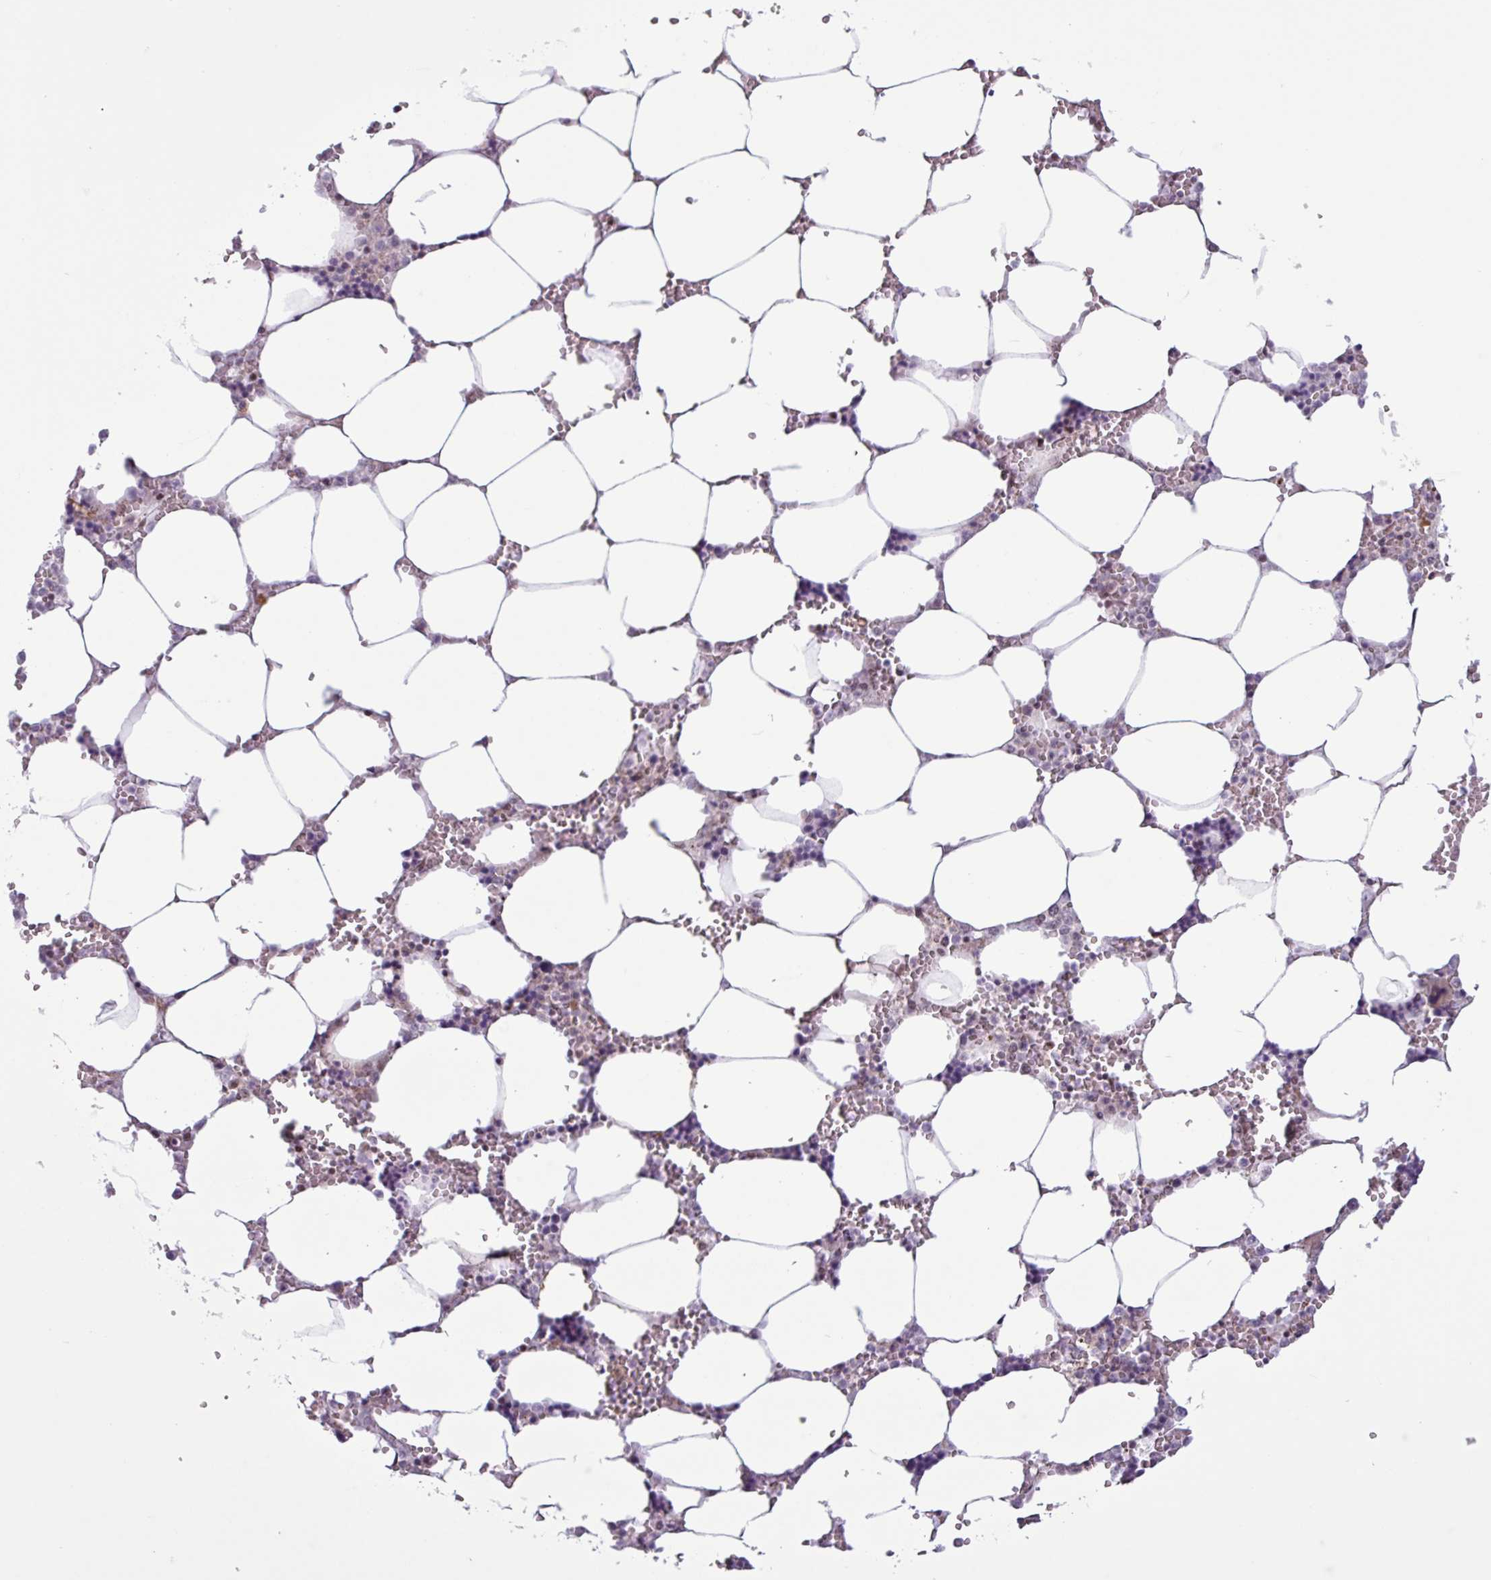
{"staining": {"intensity": "moderate", "quantity": "<25%", "location": "cytoplasmic/membranous,nuclear"}, "tissue": "bone marrow", "cell_type": "Hematopoietic cells", "image_type": "normal", "snomed": [{"axis": "morphology", "description": "Normal tissue, NOS"}, {"axis": "topography", "description": "Bone marrow"}], "caption": "Moderate cytoplasmic/membranous,nuclear expression is identified in about <25% of hematopoietic cells in unremarkable bone marrow. Immunohistochemistry stains the protein of interest in brown and the nuclei are stained blue.", "gene": "NOTCH2", "patient": {"sex": "male", "age": 64}}